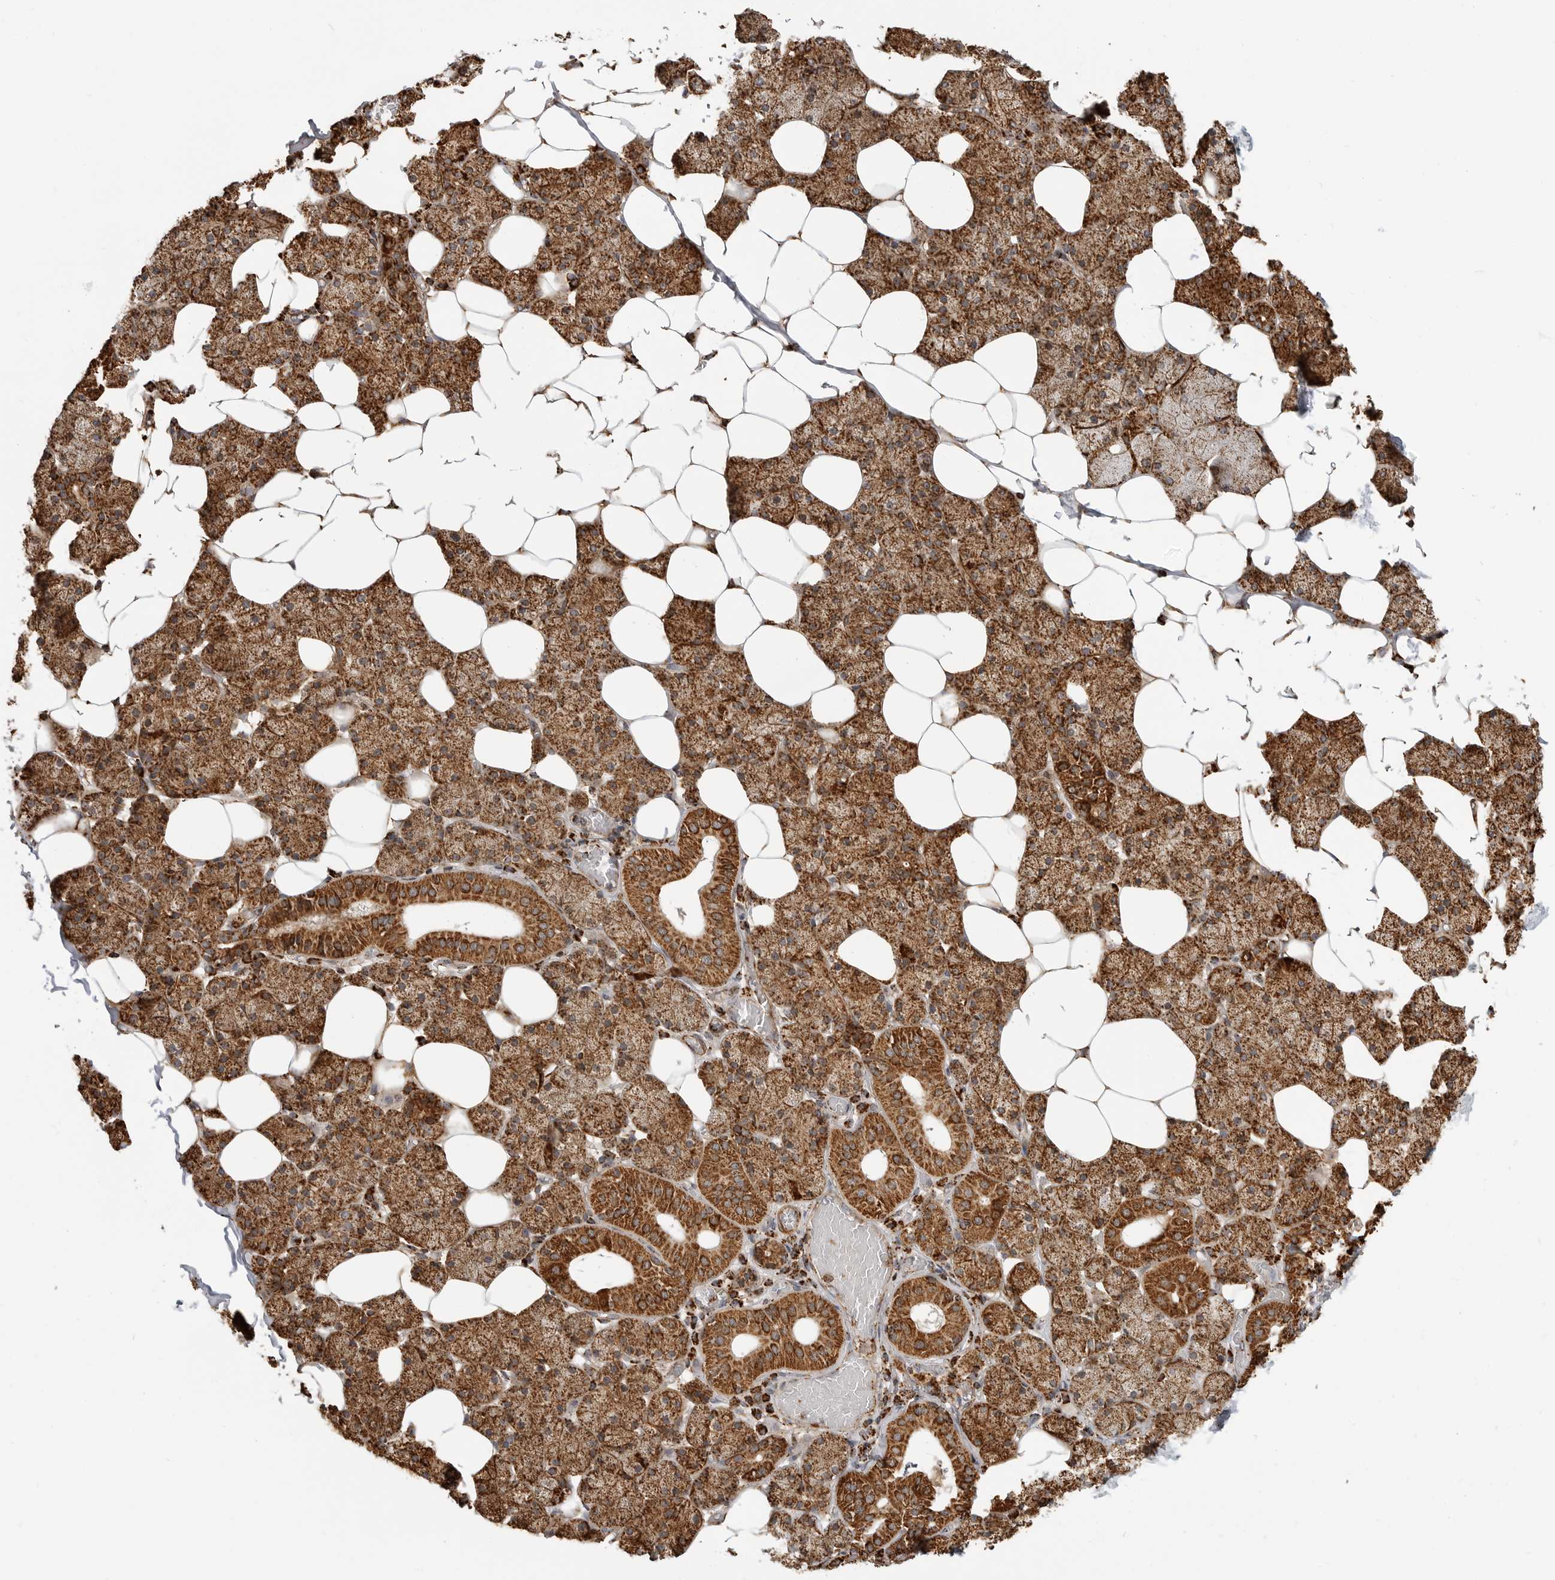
{"staining": {"intensity": "strong", "quantity": ">75%", "location": "cytoplasmic/membranous"}, "tissue": "salivary gland", "cell_type": "Glandular cells", "image_type": "normal", "snomed": [{"axis": "morphology", "description": "Normal tissue, NOS"}, {"axis": "topography", "description": "Salivary gland"}], "caption": "A high-resolution photomicrograph shows immunohistochemistry (IHC) staining of normal salivary gland, which reveals strong cytoplasmic/membranous expression in about >75% of glandular cells. Ihc stains the protein in brown and the nuclei are stained blue.", "gene": "BMP2K", "patient": {"sex": "female", "age": 33}}